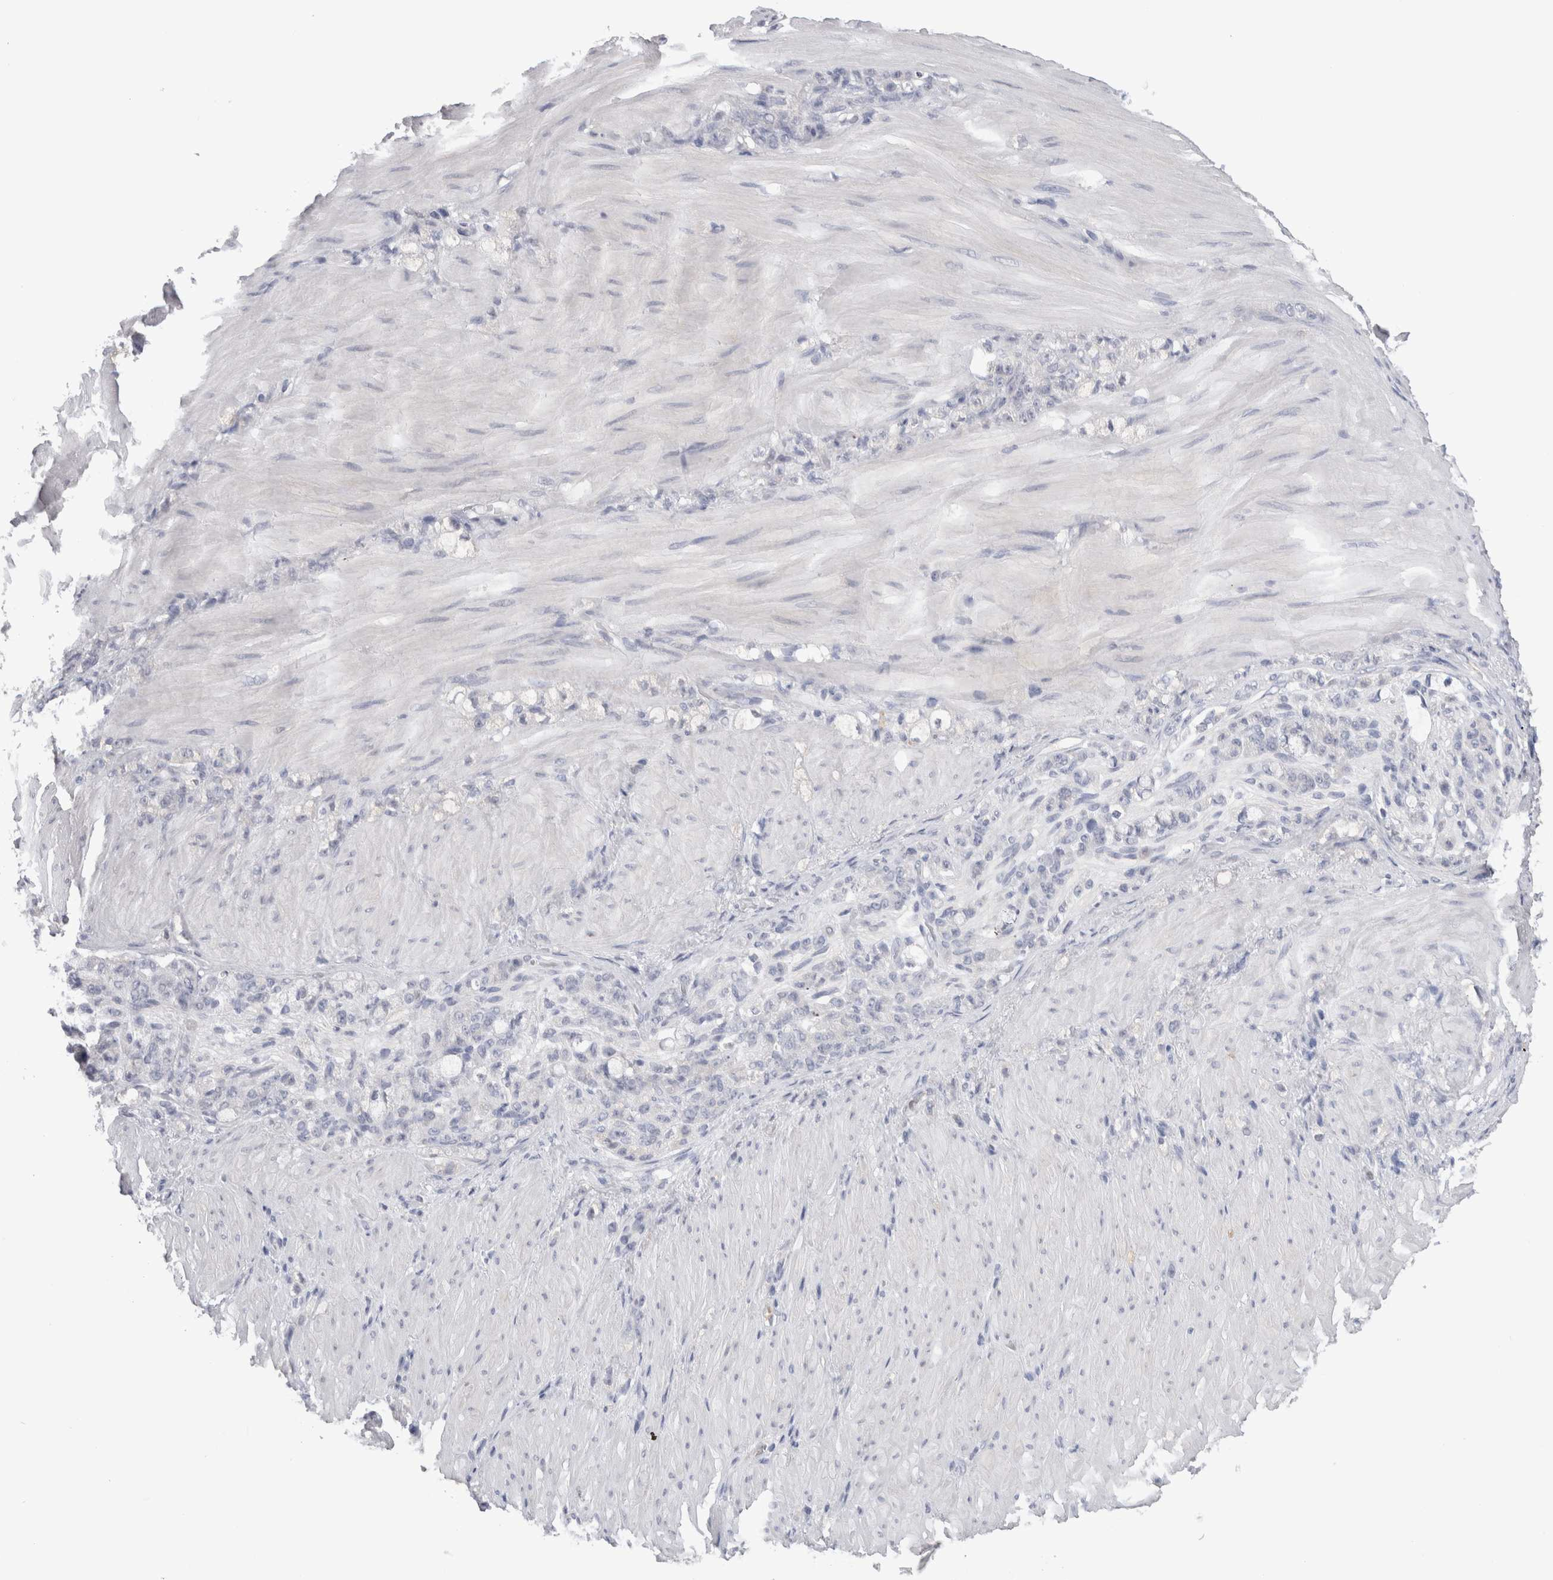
{"staining": {"intensity": "negative", "quantity": "none", "location": "none"}, "tissue": "stomach cancer", "cell_type": "Tumor cells", "image_type": "cancer", "snomed": [{"axis": "morphology", "description": "Normal tissue, NOS"}, {"axis": "morphology", "description": "Adenocarcinoma, NOS"}, {"axis": "topography", "description": "Stomach"}], "caption": "This is an IHC micrograph of human stomach cancer. There is no staining in tumor cells.", "gene": "PPP3CC", "patient": {"sex": "male", "age": 82}}